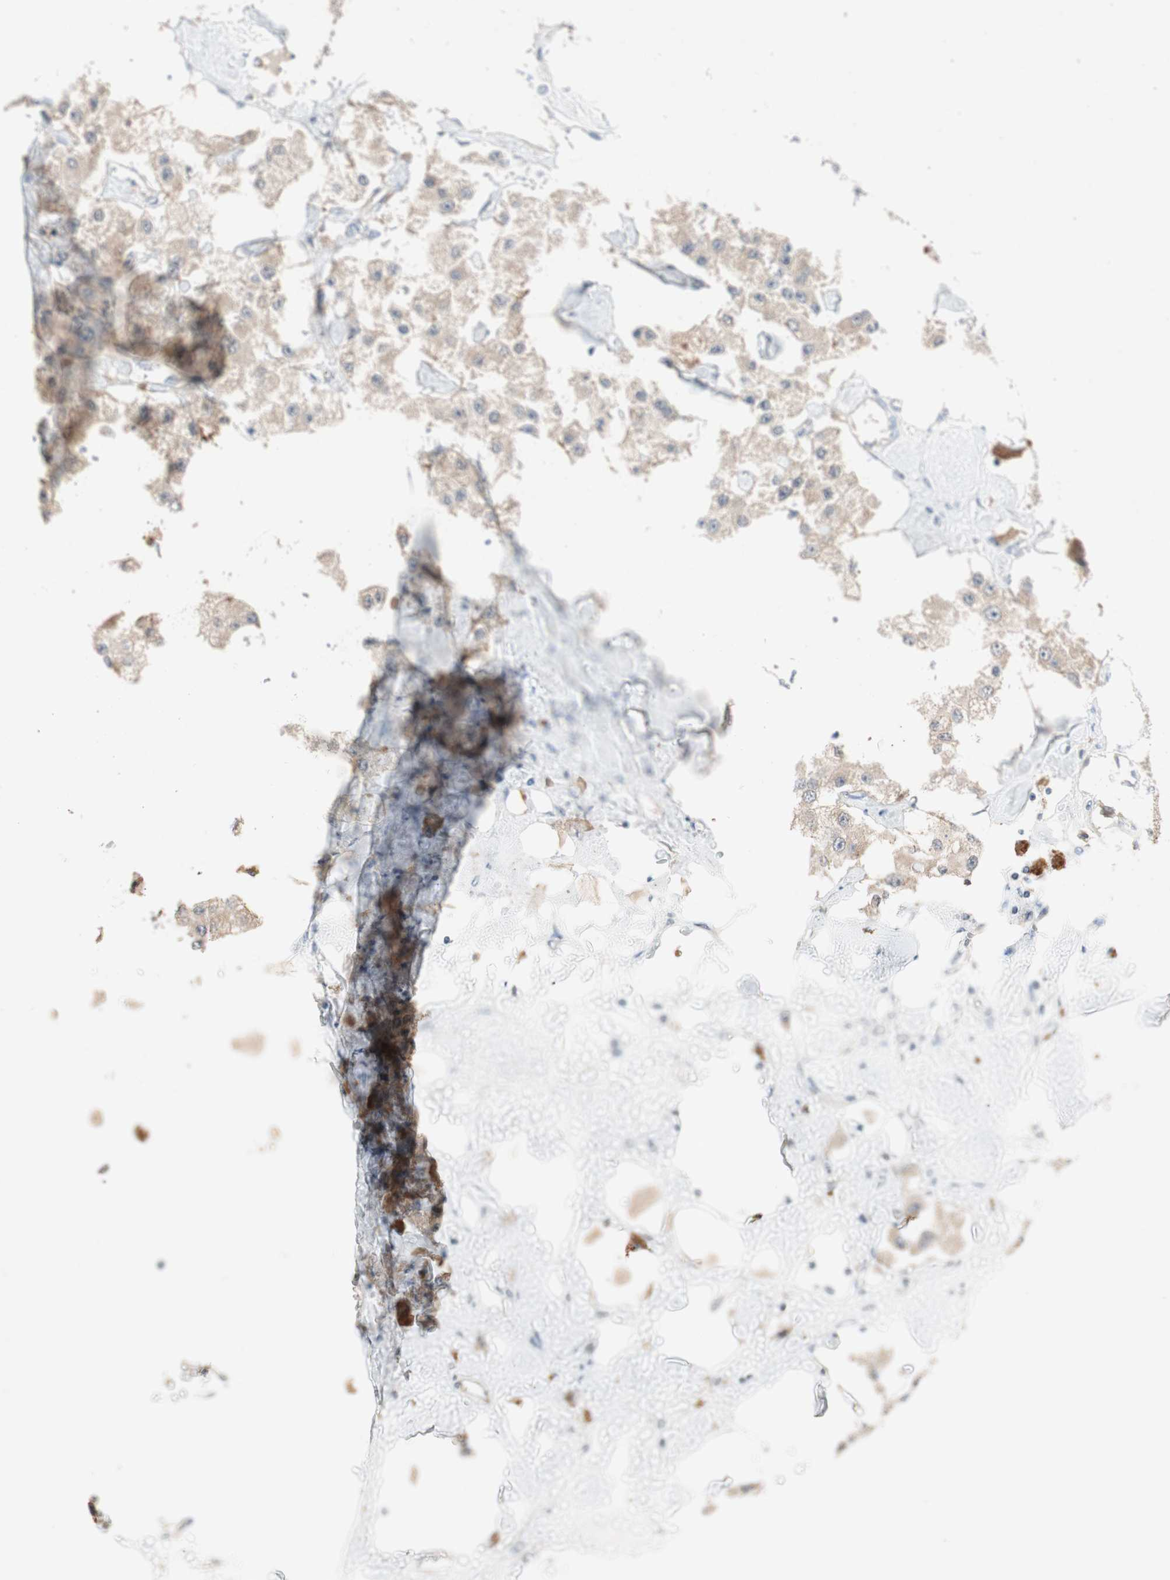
{"staining": {"intensity": "weak", "quantity": ">75%", "location": "cytoplasmic/membranous"}, "tissue": "carcinoid", "cell_type": "Tumor cells", "image_type": "cancer", "snomed": [{"axis": "morphology", "description": "Carcinoid, malignant, NOS"}, {"axis": "topography", "description": "Pancreas"}], "caption": "Brown immunohistochemical staining in carcinoid demonstrates weak cytoplasmic/membranous staining in approximately >75% of tumor cells.", "gene": "NCLN", "patient": {"sex": "male", "age": 41}}